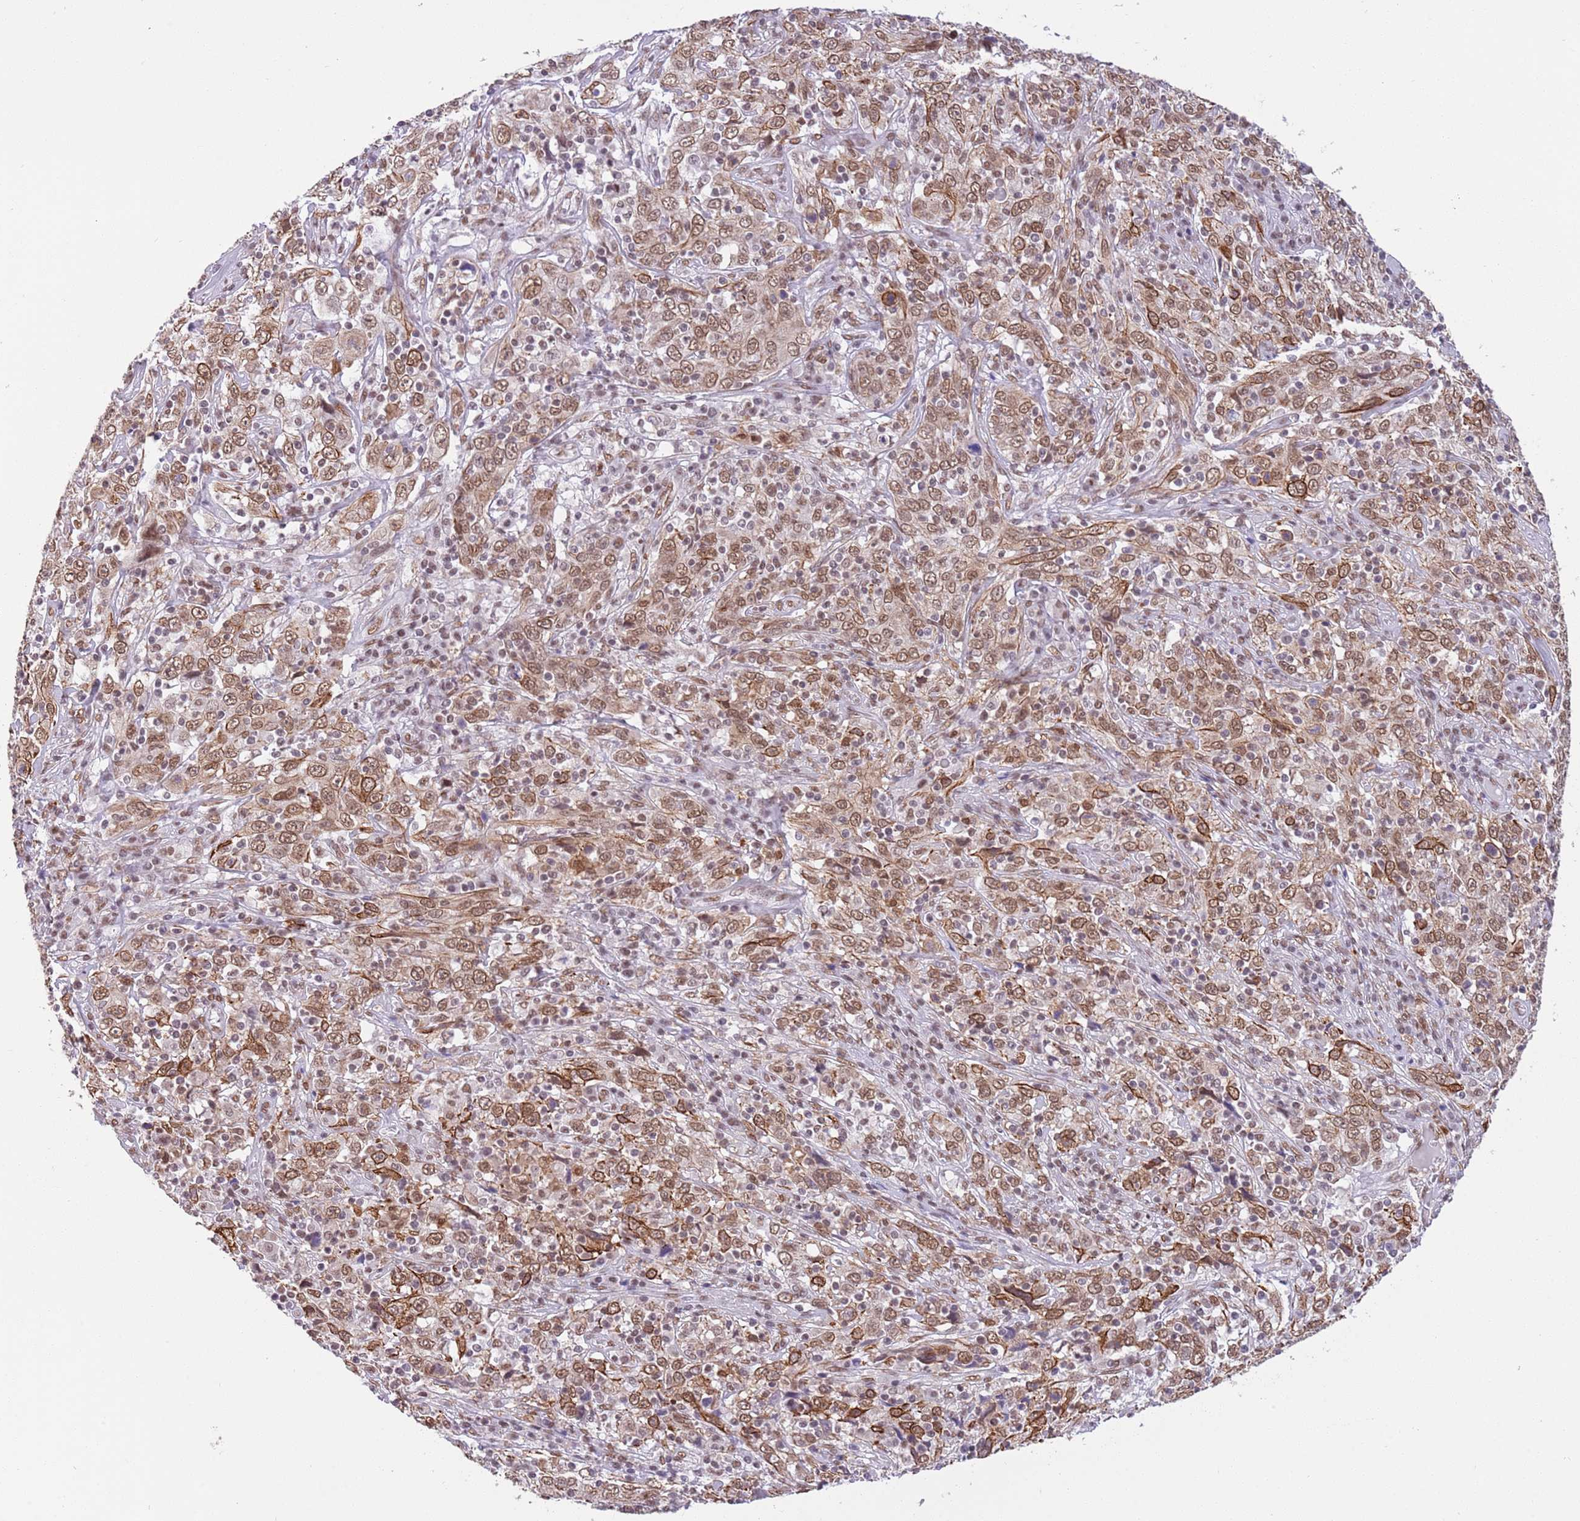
{"staining": {"intensity": "moderate", "quantity": ">75%", "location": "cytoplasmic/membranous,nuclear"}, "tissue": "cervical cancer", "cell_type": "Tumor cells", "image_type": "cancer", "snomed": [{"axis": "morphology", "description": "Squamous cell carcinoma, NOS"}, {"axis": "topography", "description": "Cervix"}], "caption": "An image of cervical cancer stained for a protein shows moderate cytoplasmic/membranous and nuclear brown staining in tumor cells.", "gene": "TRIM32", "patient": {"sex": "female", "age": 46}}